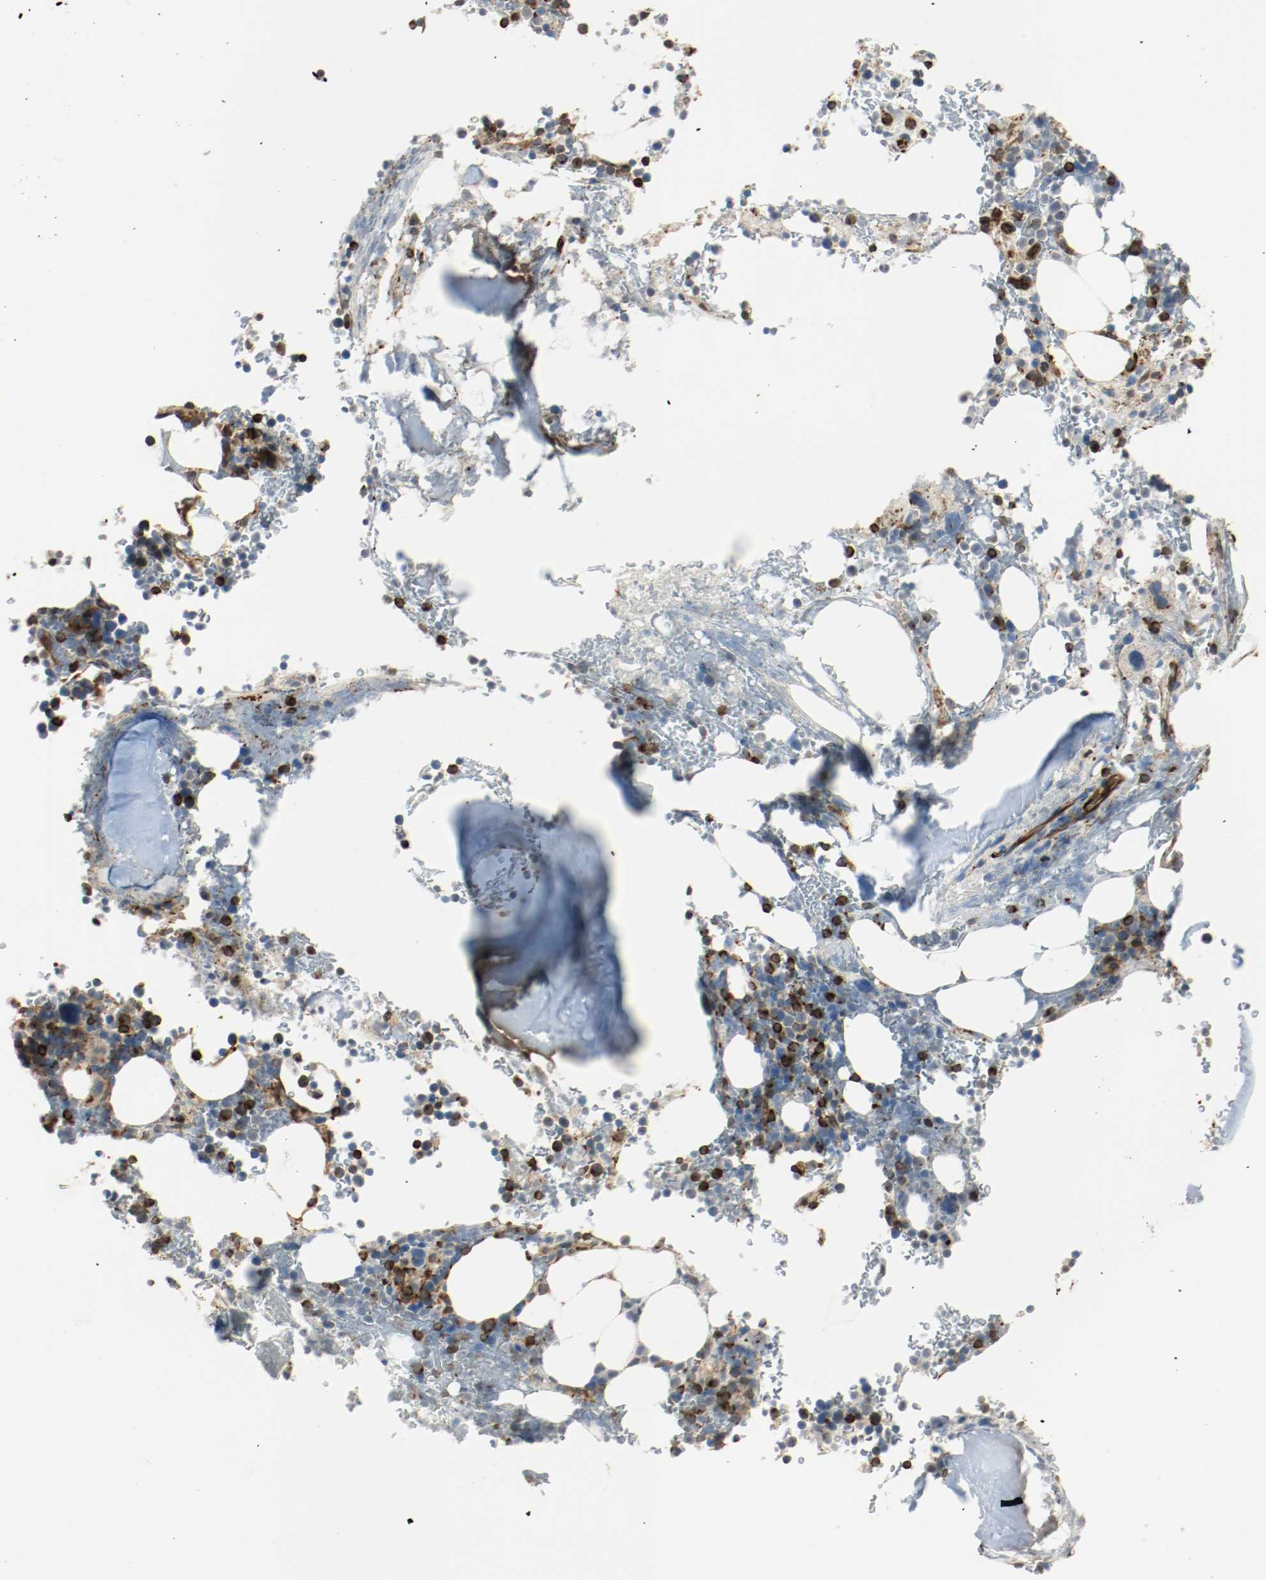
{"staining": {"intensity": "strong", "quantity": "25%-75%", "location": "cytoplasmic/membranous,nuclear"}, "tissue": "bone marrow", "cell_type": "Hematopoietic cells", "image_type": "normal", "snomed": [{"axis": "morphology", "description": "Normal tissue, NOS"}, {"axis": "topography", "description": "Bone marrow"}], "caption": "Bone marrow stained with a brown dye reveals strong cytoplasmic/membranous,nuclear positive positivity in approximately 25%-75% of hematopoietic cells.", "gene": "PLCG1", "patient": {"sex": "female", "age": 73}}